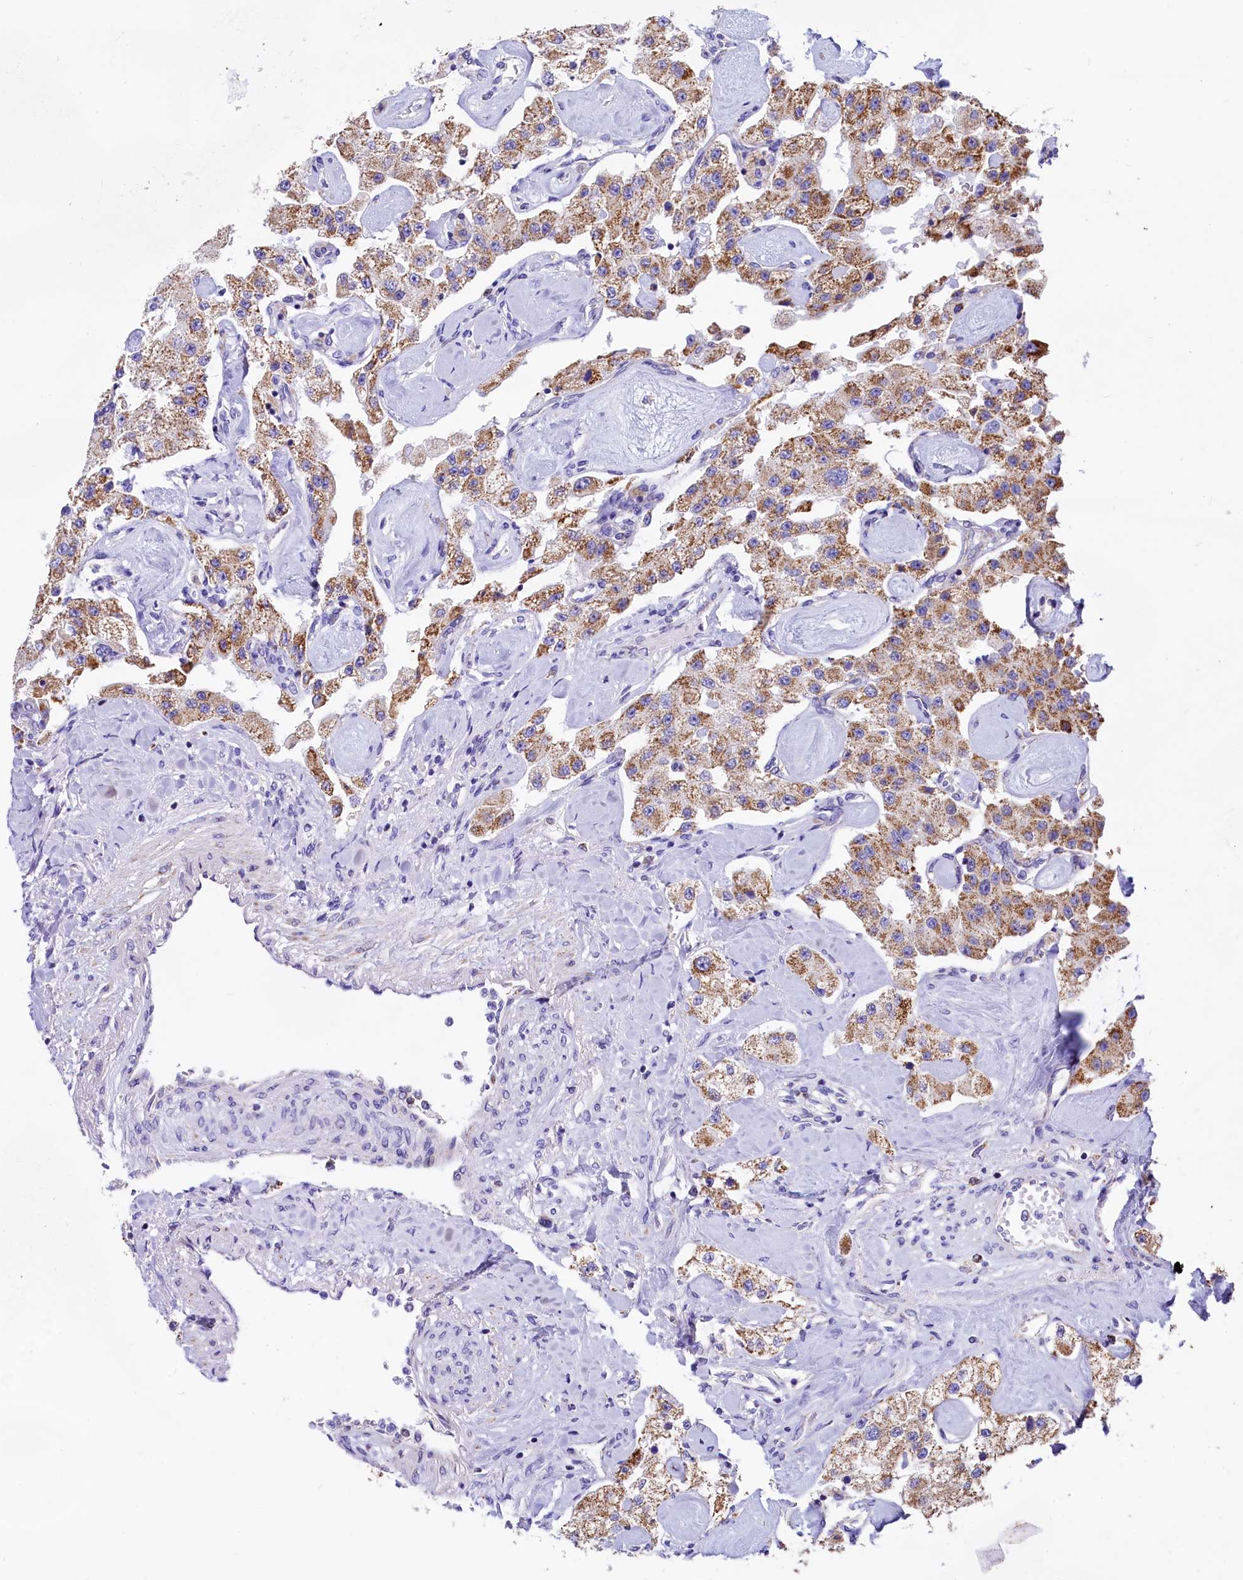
{"staining": {"intensity": "moderate", "quantity": ">75%", "location": "cytoplasmic/membranous"}, "tissue": "carcinoid", "cell_type": "Tumor cells", "image_type": "cancer", "snomed": [{"axis": "morphology", "description": "Carcinoid, malignant, NOS"}, {"axis": "topography", "description": "Pancreas"}], "caption": "Carcinoid stained for a protein exhibits moderate cytoplasmic/membranous positivity in tumor cells.", "gene": "IDH3A", "patient": {"sex": "male", "age": 41}}